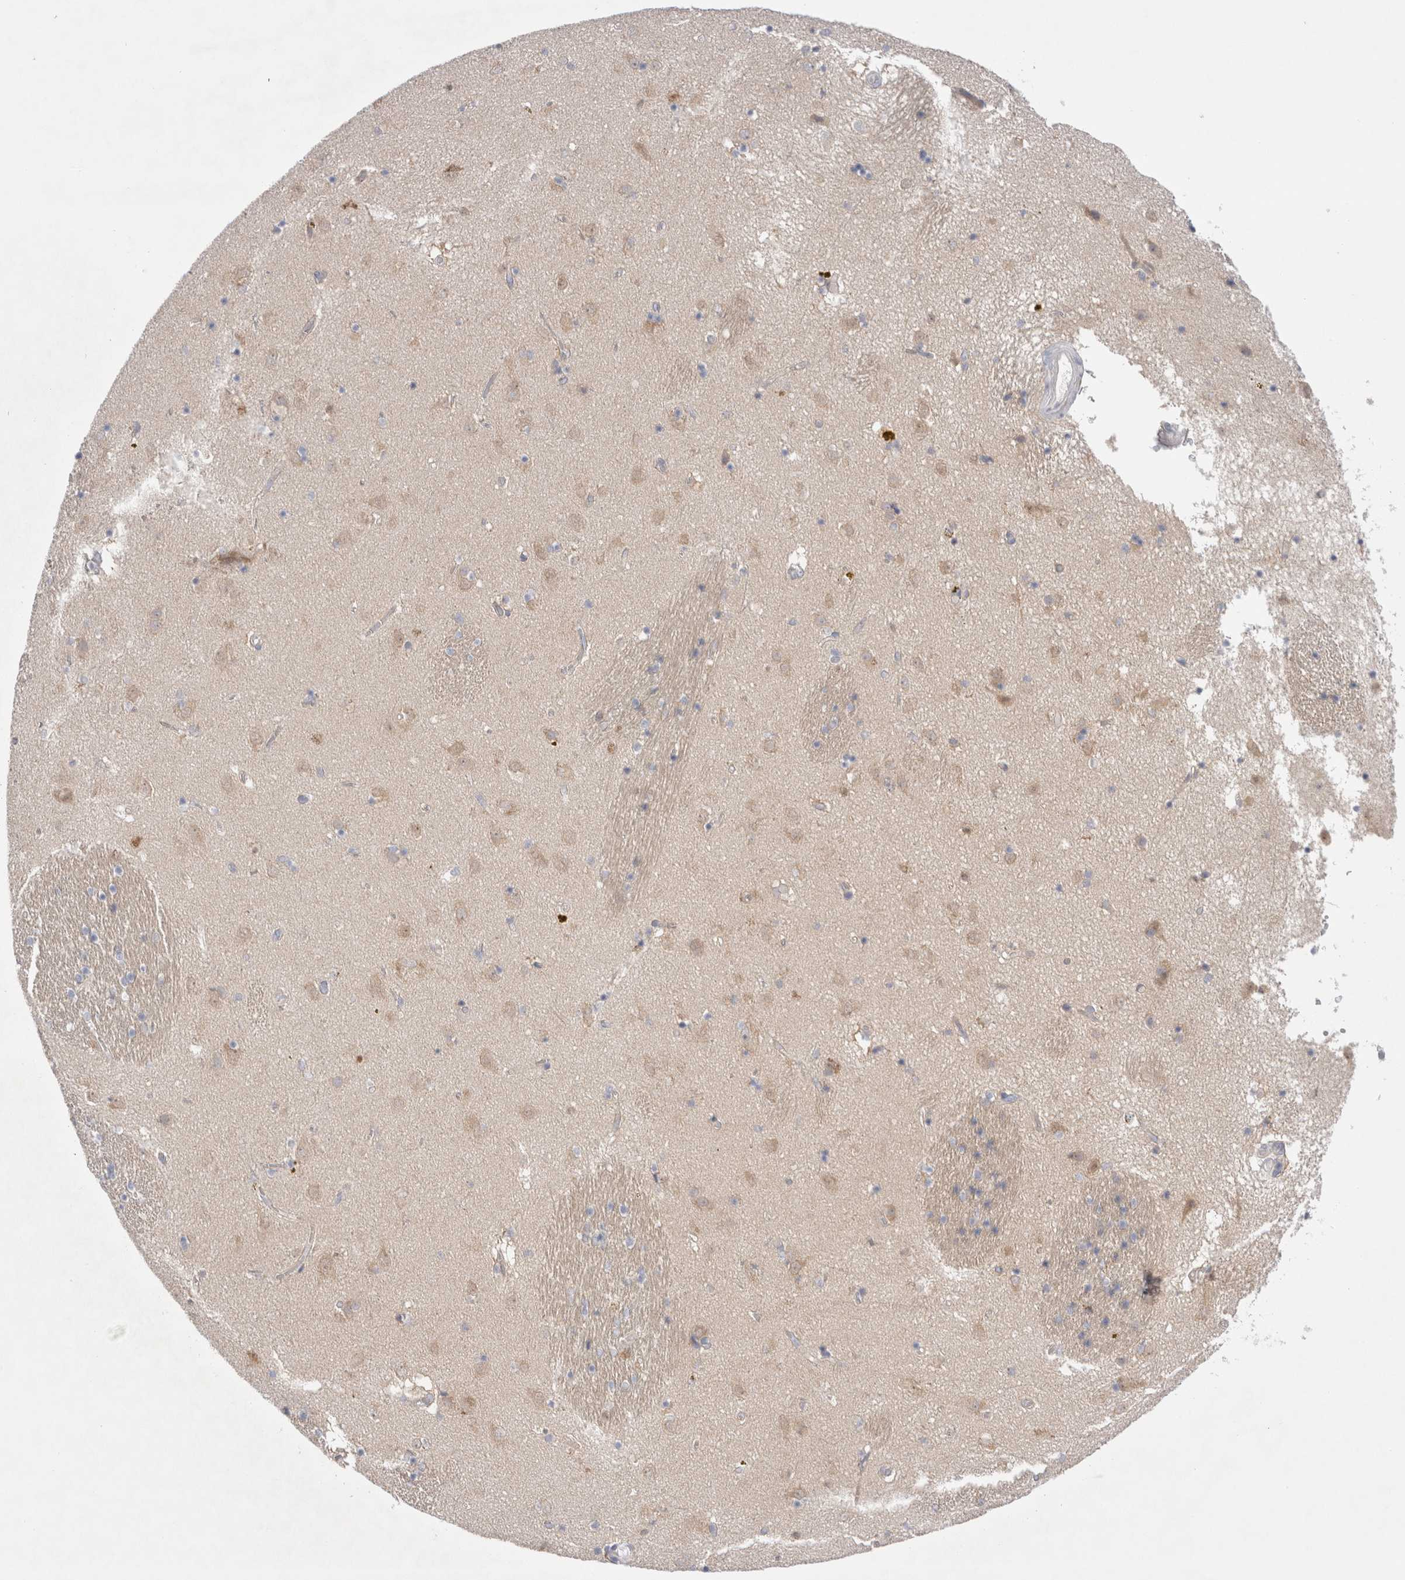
{"staining": {"intensity": "weak", "quantity": "<25%", "location": "cytoplasmic/membranous"}, "tissue": "caudate", "cell_type": "Glial cells", "image_type": "normal", "snomed": [{"axis": "morphology", "description": "Normal tissue, NOS"}, {"axis": "topography", "description": "Lateral ventricle wall"}], "caption": "Immunohistochemical staining of unremarkable caudate demonstrates no significant positivity in glial cells.", "gene": "RBM12B", "patient": {"sex": "male", "age": 70}}